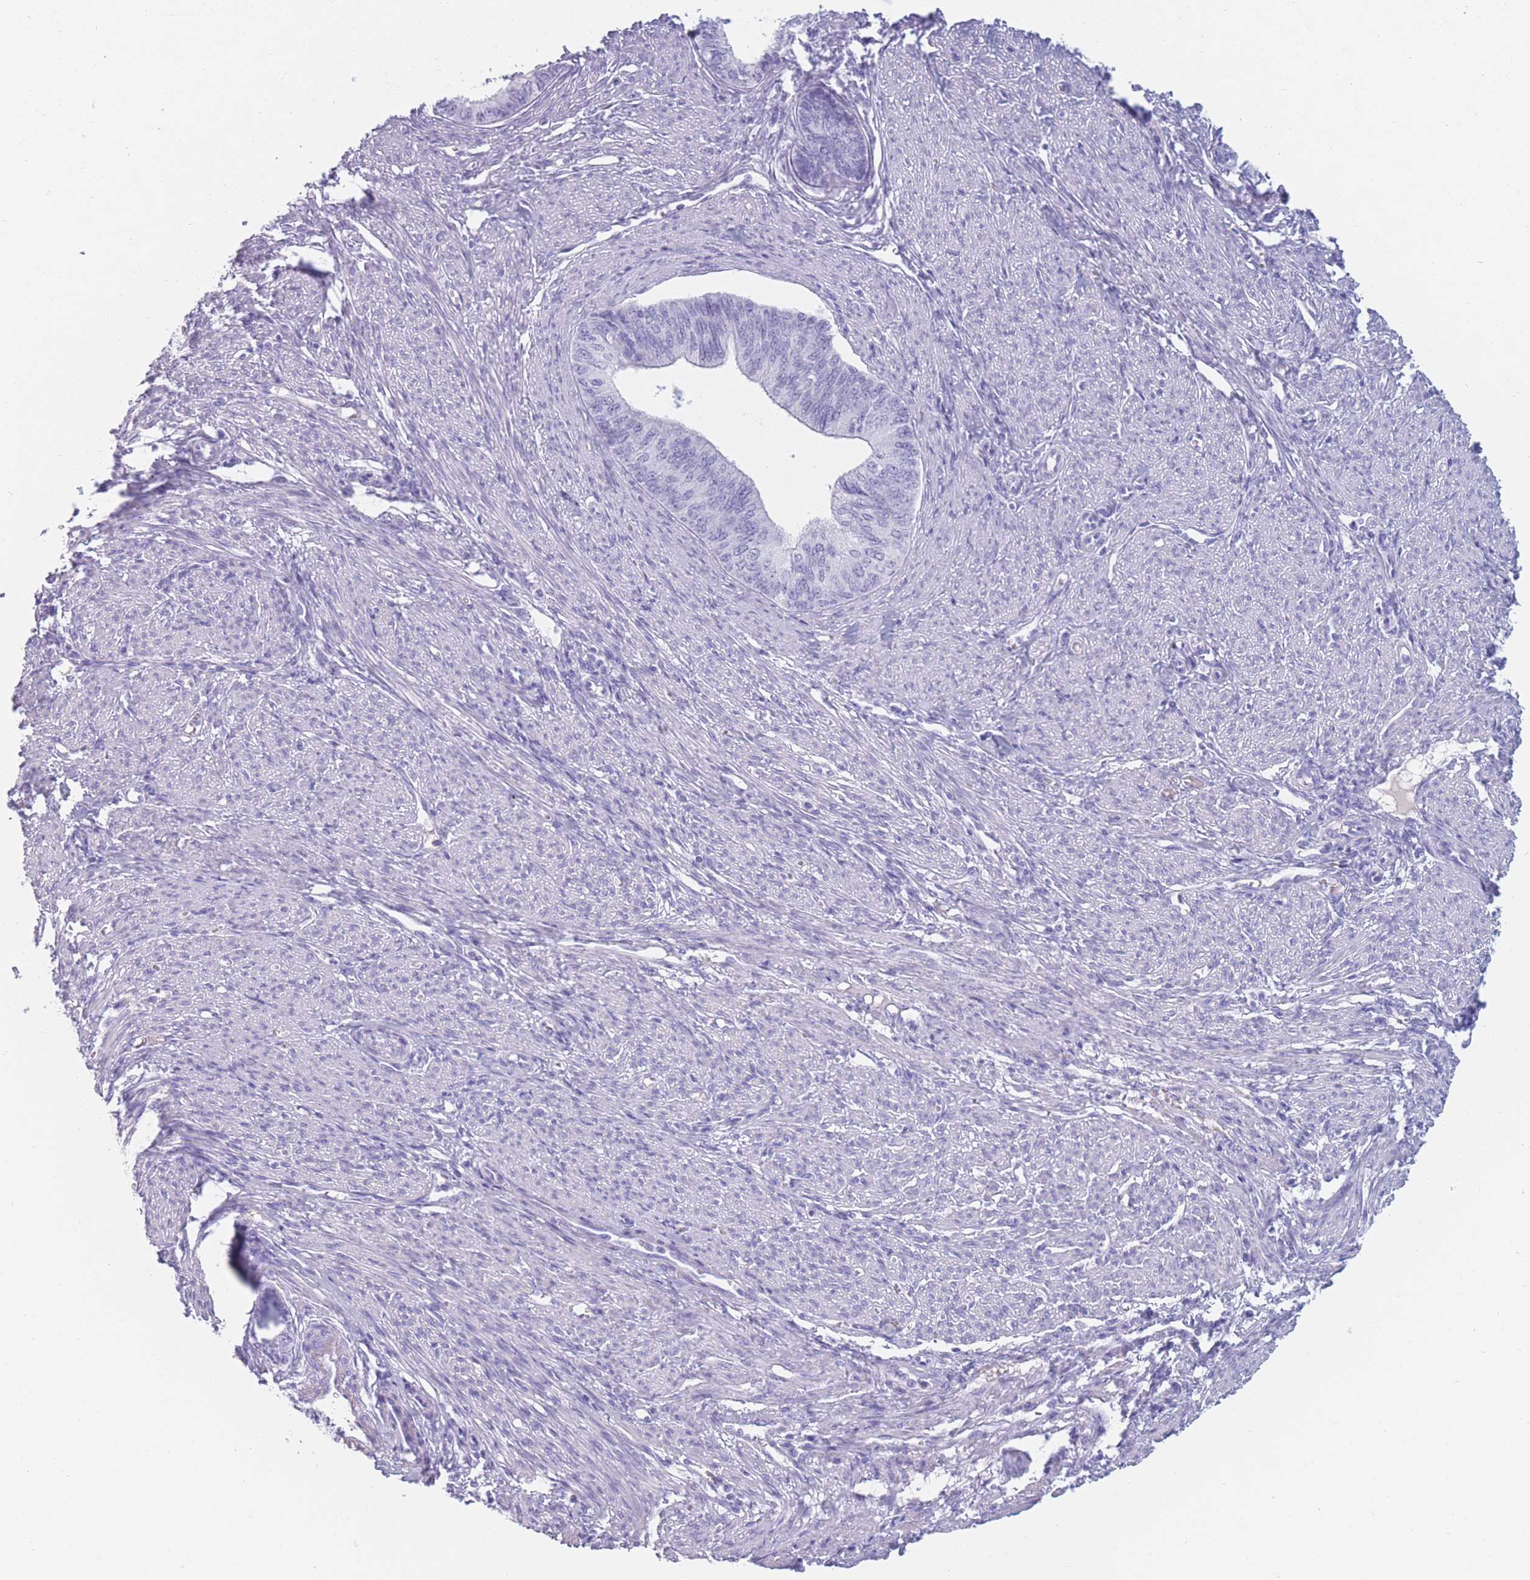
{"staining": {"intensity": "negative", "quantity": "none", "location": "none"}, "tissue": "endometrial cancer", "cell_type": "Tumor cells", "image_type": "cancer", "snomed": [{"axis": "morphology", "description": "Adenocarcinoma, NOS"}, {"axis": "topography", "description": "Endometrium"}], "caption": "An immunohistochemistry micrograph of endometrial cancer (adenocarcinoma) is shown. There is no staining in tumor cells of endometrial cancer (adenocarcinoma).", "gene": "TNFSF11", "patient": {"sex": "female", "age": 68}}